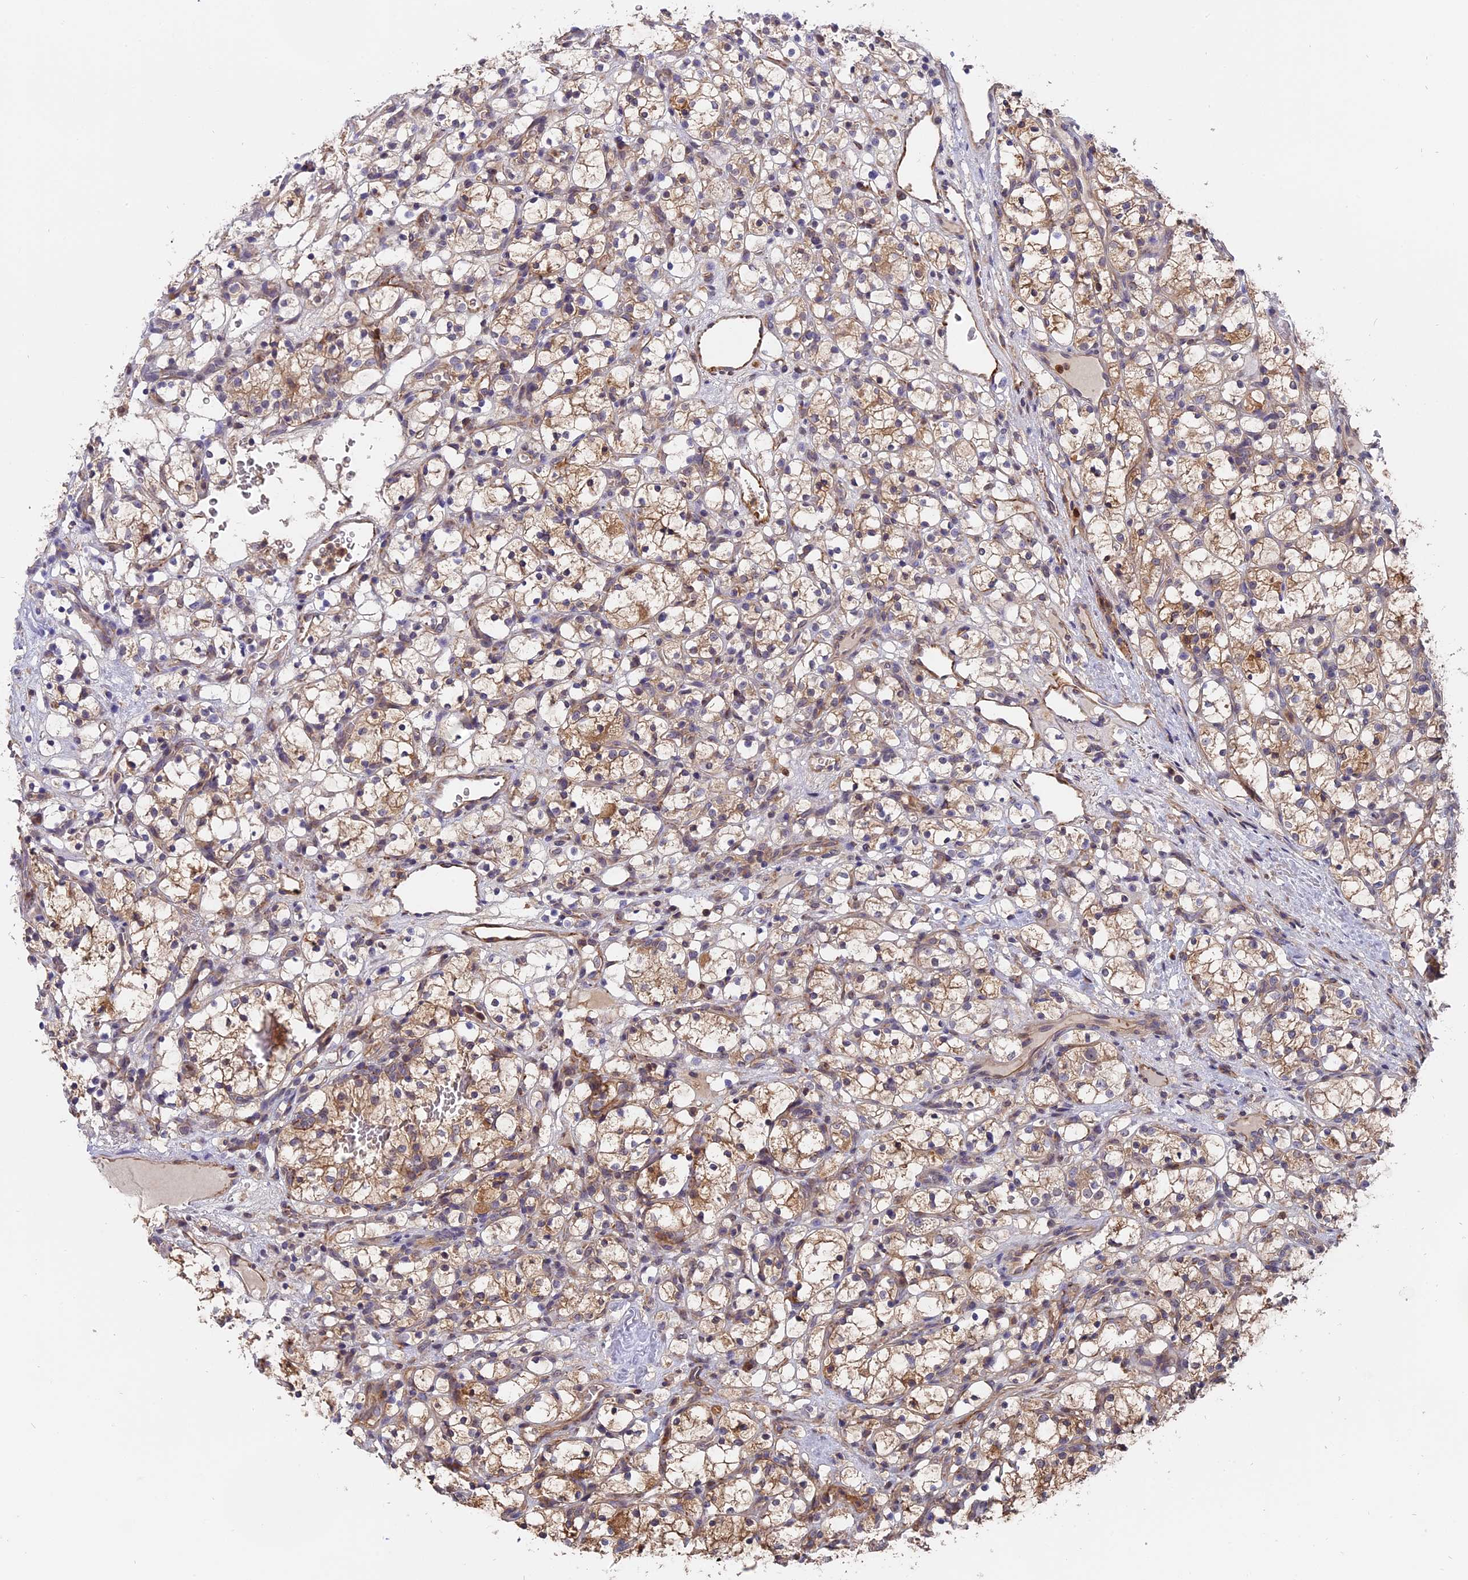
{"staining": {"intensity": "moderate", "quantity": "<25%", "location": "cytoplasmic/membranous"}, "tissue": "renal cancer", "cell_type": "Tumor cells", "image_type": "cancer", "snomed": [{"axis": "morphology", "description": "Adenocarcinoma, NOS"}, {"axis": "topography", "description": "Kidney"}], "caption": "Human renal adenocarcinoma stained with a brown dye shows moderate cytoplasmic/membranous positive staining in approximately <25% of tumor cells.", "gene": "FAM118B", "patient": {"sex": "female", "age": 69}}